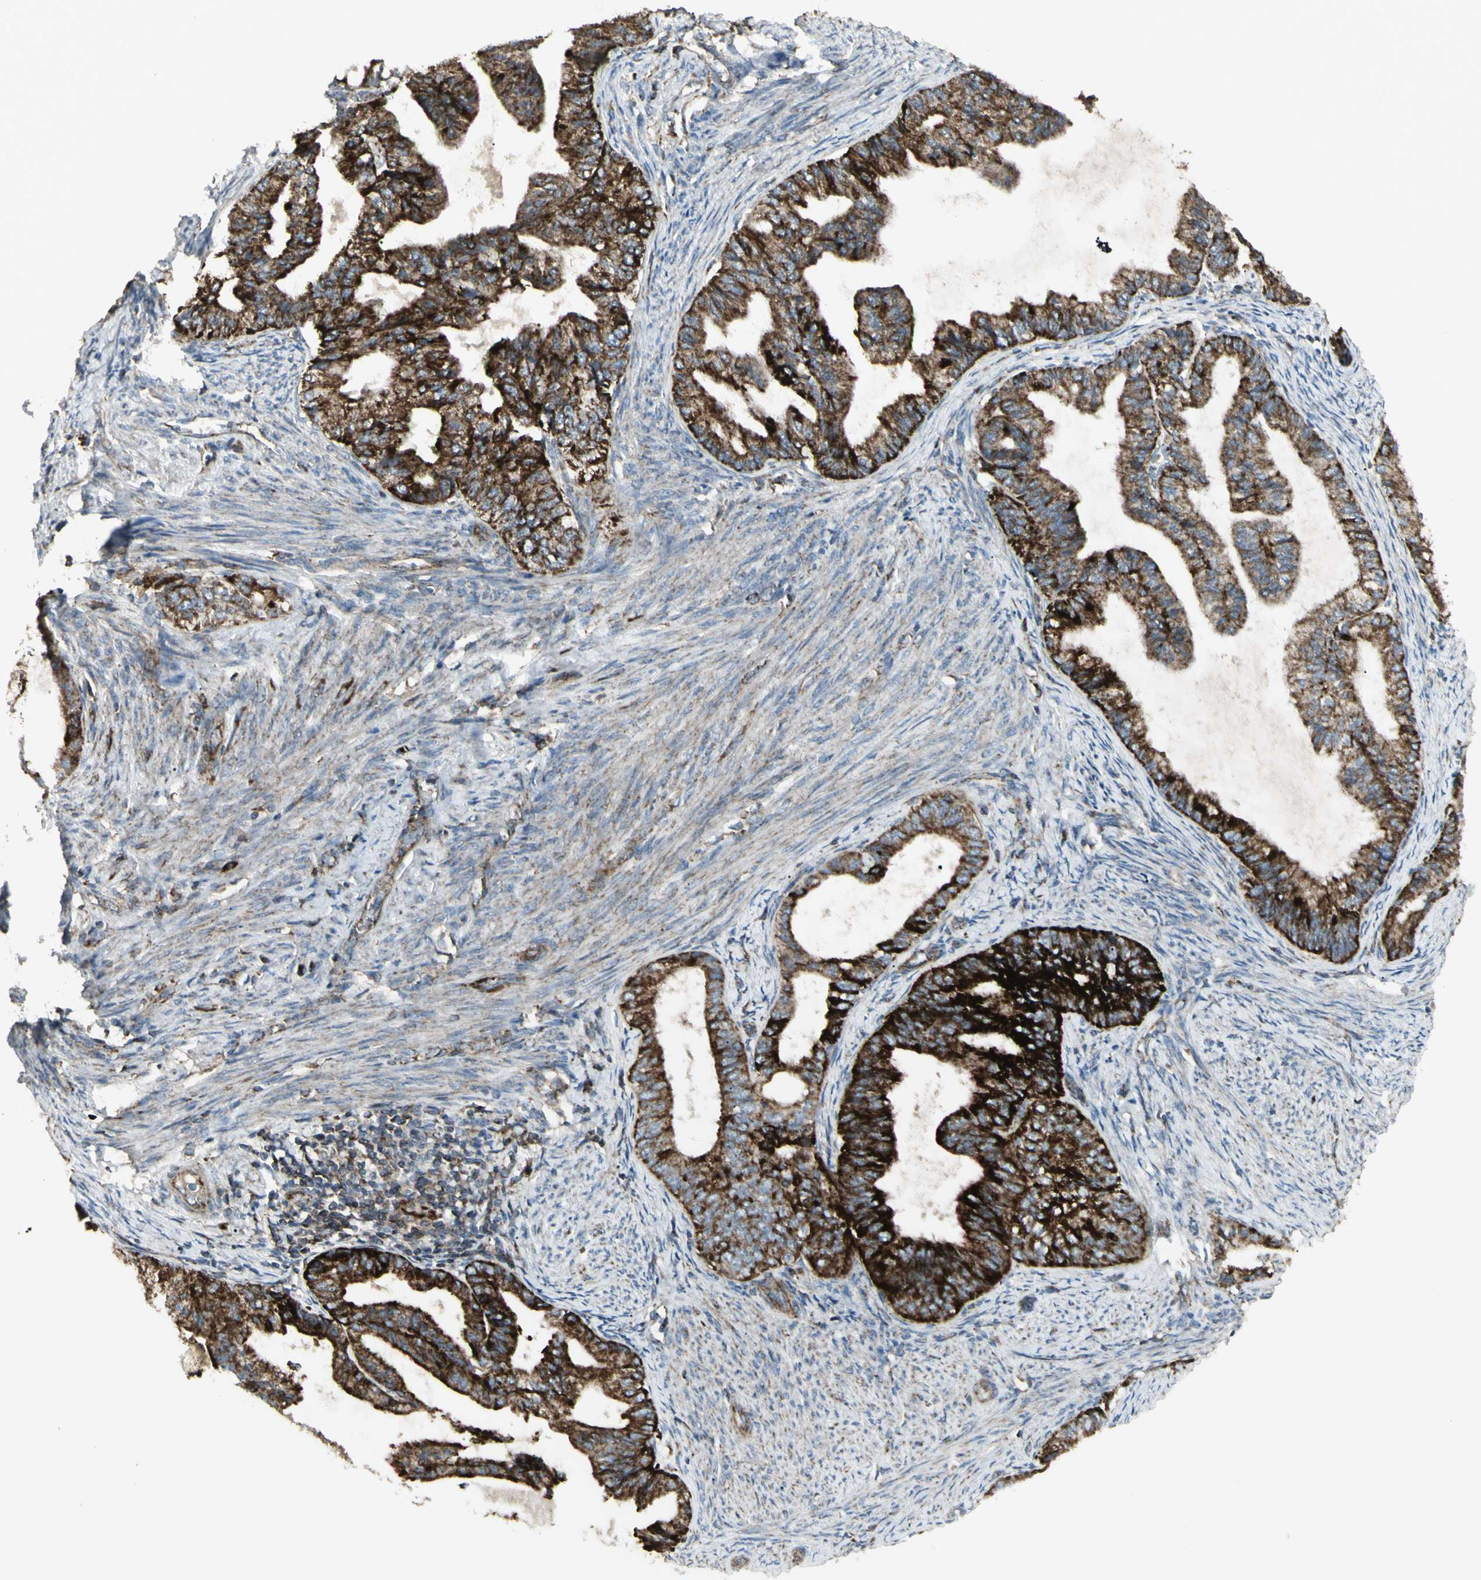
{"staining": {"intensity": "strong", "quantity": ">75%", "location": "cytoplasmic/membranous"}, "tissue": "endometrial cancer", "cell_type": "Tumor cells", "image_type": "cancer", "snomed": [{"axis": "morphology", "description": "Adenocarcinoma, NOS"}, {"axis": "topography", "description": "Endometrium"}], "caption": "Strong cytoplasmic/membranous expression is seen in about >75% of tumor cells in endometrial cancer (adenocarcinoma). Nuclei are stained in blue.", "gene": "CYB5R1", "patient": {"sex": "female", "age": 86}}